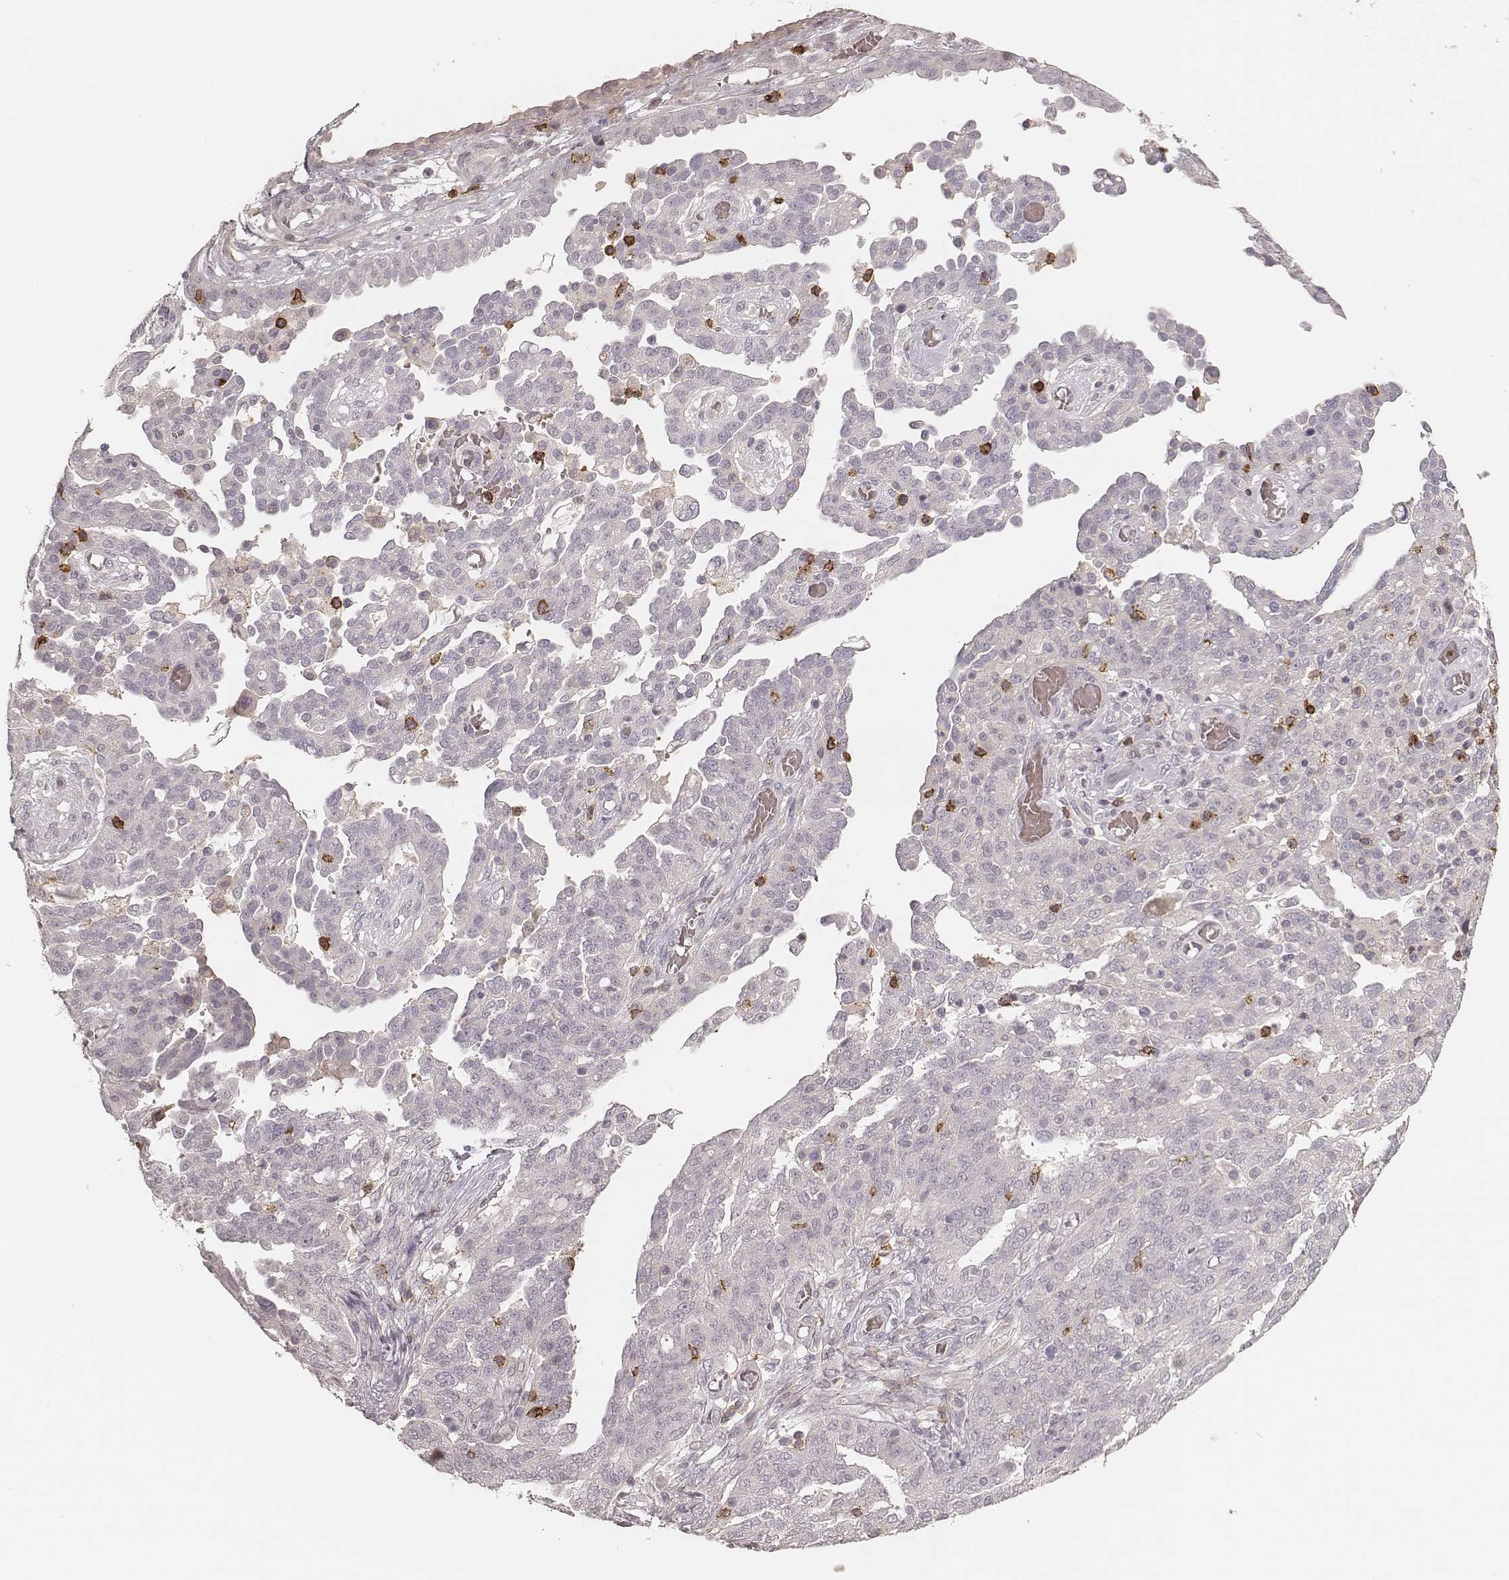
{"staining": {"intensity": "negative", "quantity": "none", "location": "none"}, "tissue": "ovarian cancer", "cell_type": "Tumor cells", "image_type": "cancer", "snomed": [{"axis": "morphology", "description": "Cystadenocarcinoma, serous, NOS"}, {"axis": "topography", "description": "Ovary"}], "caption": "Immunohistochemical staining of ovarian serous cystadenocarcinoma shows no significant staining in tumor cells.", "gene": "CD8A", "patient": {"sex": "female", "age": 67}}